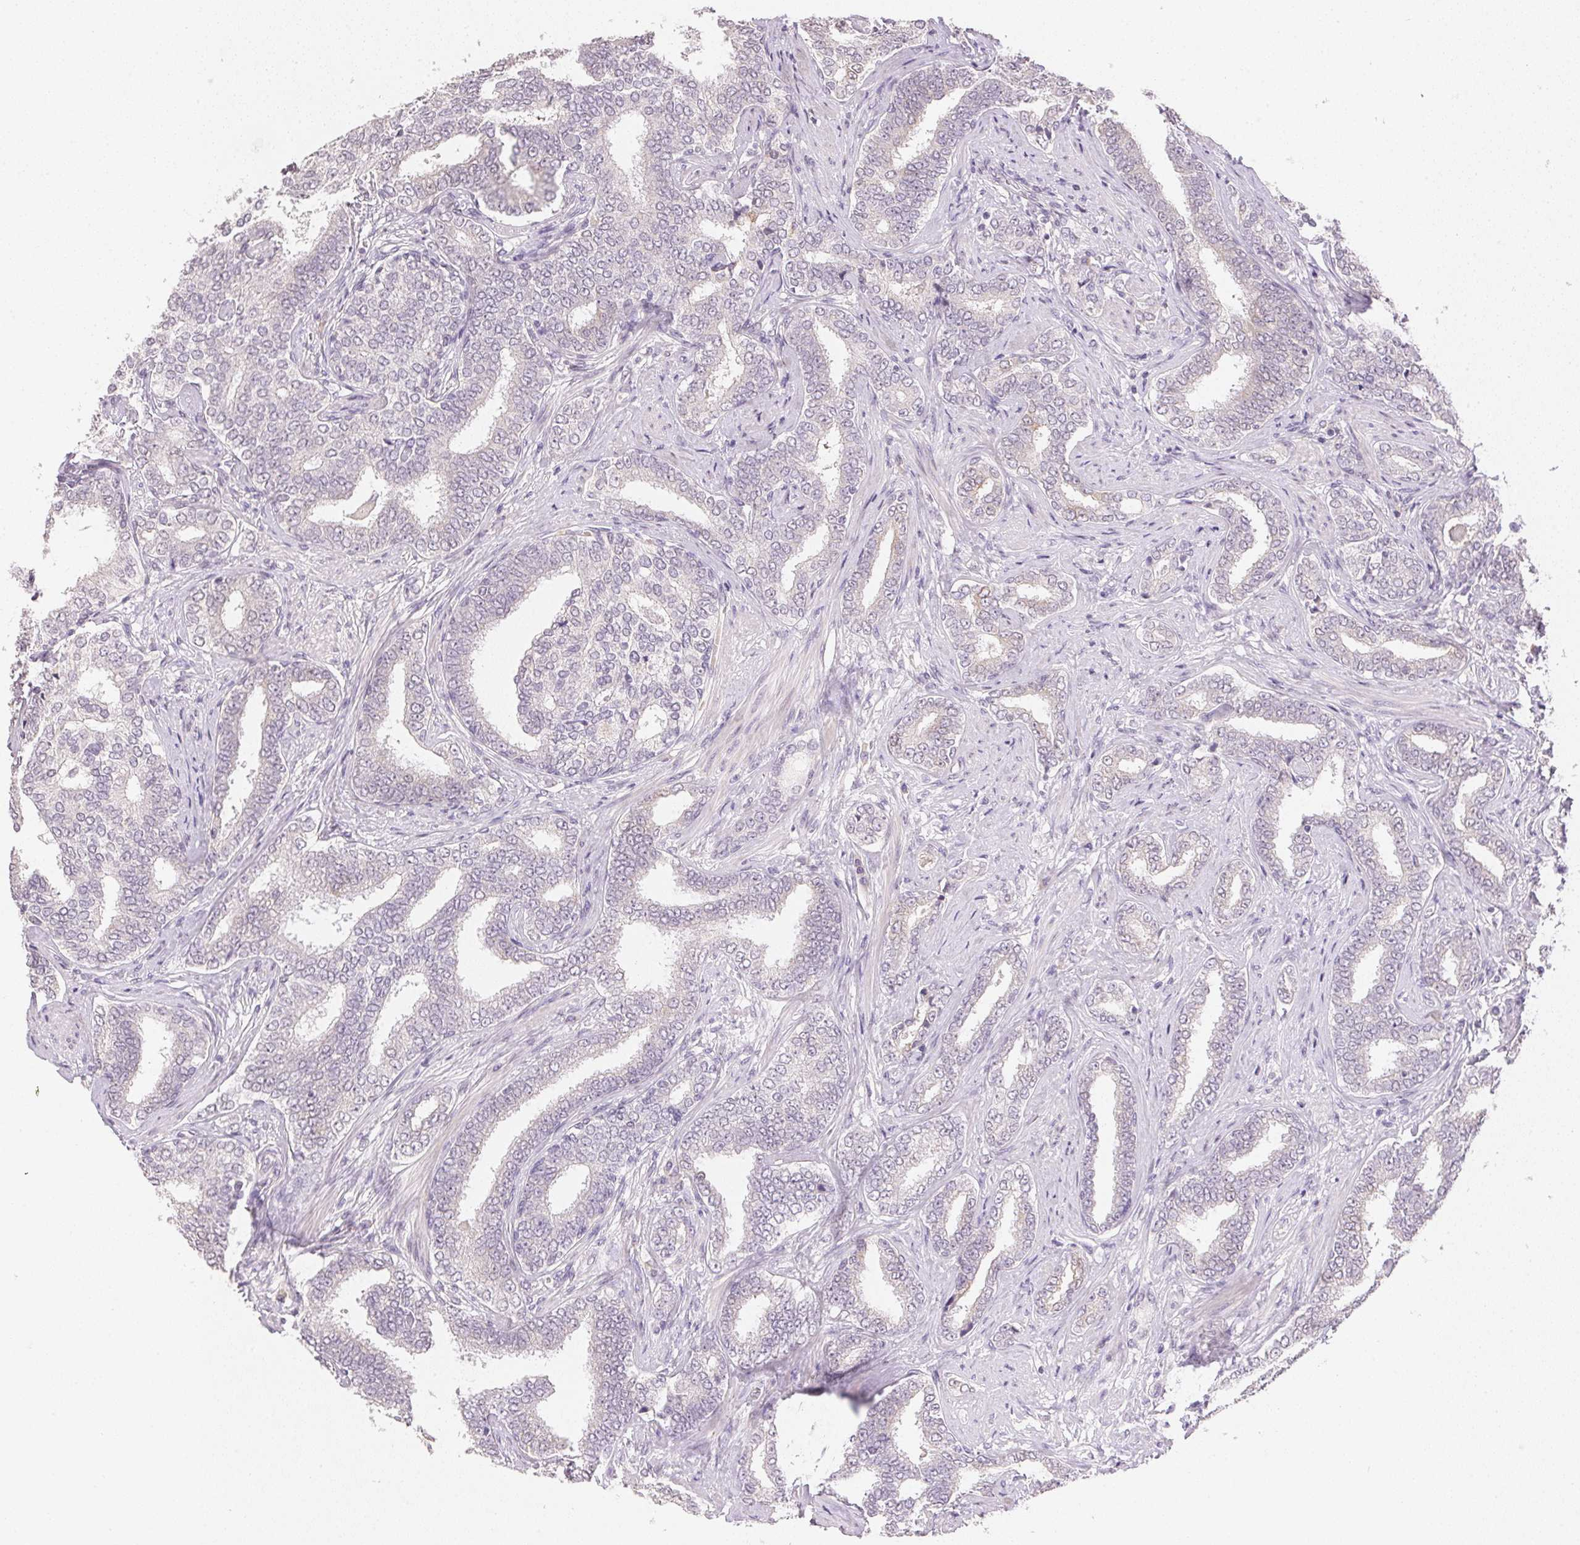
{"staining": {"intensity": "negative", "quantity": "none", "location": "none"}, "tissue": "prostate cancer", "cell_type": "Tumor cells", "image_type": "cancer", "snomed": [{"axis": "morphology", "description": "Adenocarcinoma, High grade"}, {"axis": "topography", "description": "Prostate"}], "caption": "This is an immunohistochemistry (IHC) histopathology image of human prostate cancer. There is no staining in tumor cells.", "gene": "DHCR24", "patient": {"sex": "male", "age": 72}}